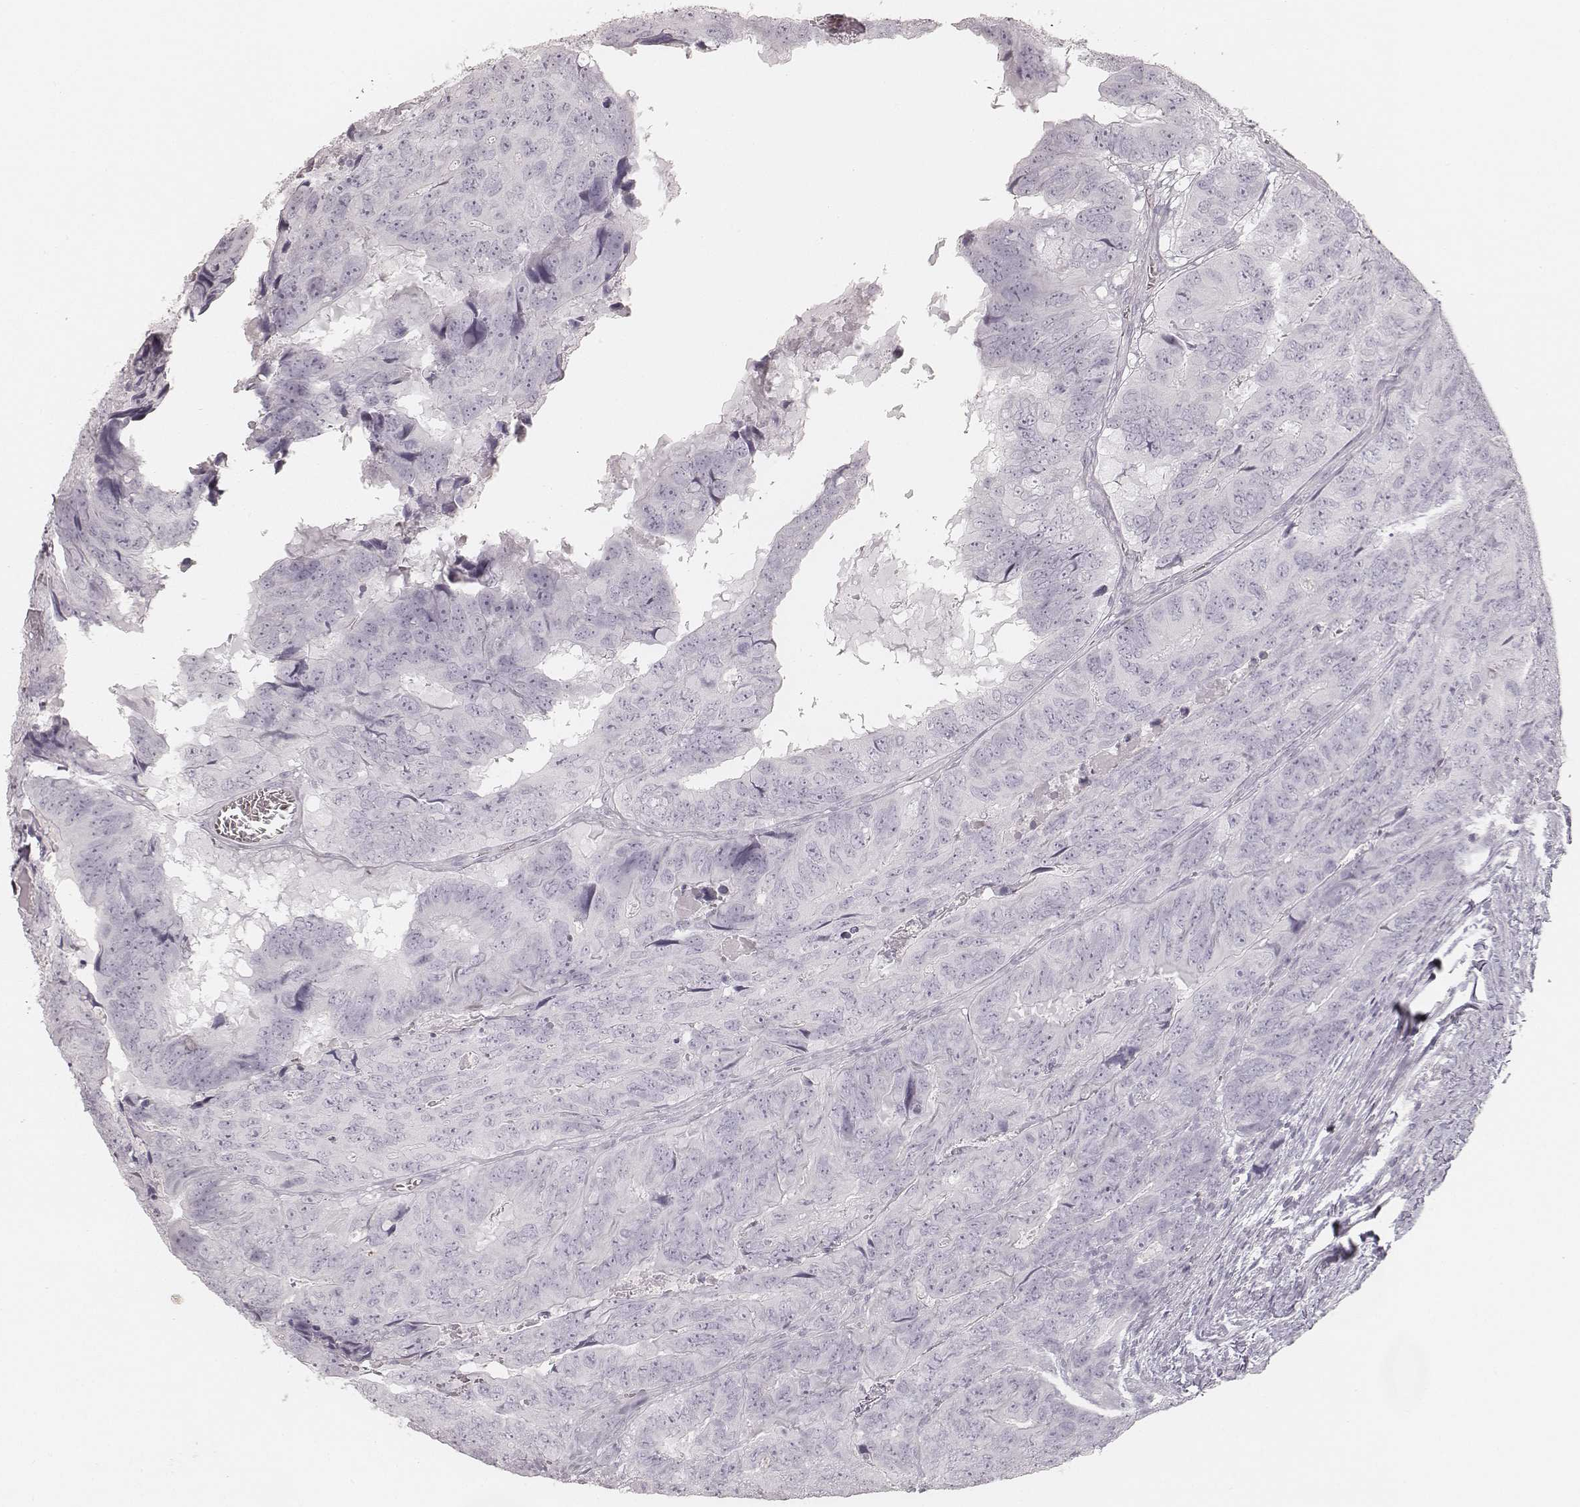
{"staining": {"intensity": "negative", "quantity": "none", "location": "none"}, "tissue": "colorectal cancer", "cell_type": "Tumor cells", "image_type": "cancer", "snomed": [{"axis": "morphology", "description": "Adenocarcinoma, NOS"}, {"axis": "topography", "description": "Colon"}], "caption": "Tumor cells are negative for protein expression in human adenocarcinoma (colorectal). (Brightfield microscopy of DAB immunohistochemistry at high magnification).", "gene": "KRT72", "patient": {"sex": "male", "age": 79}}